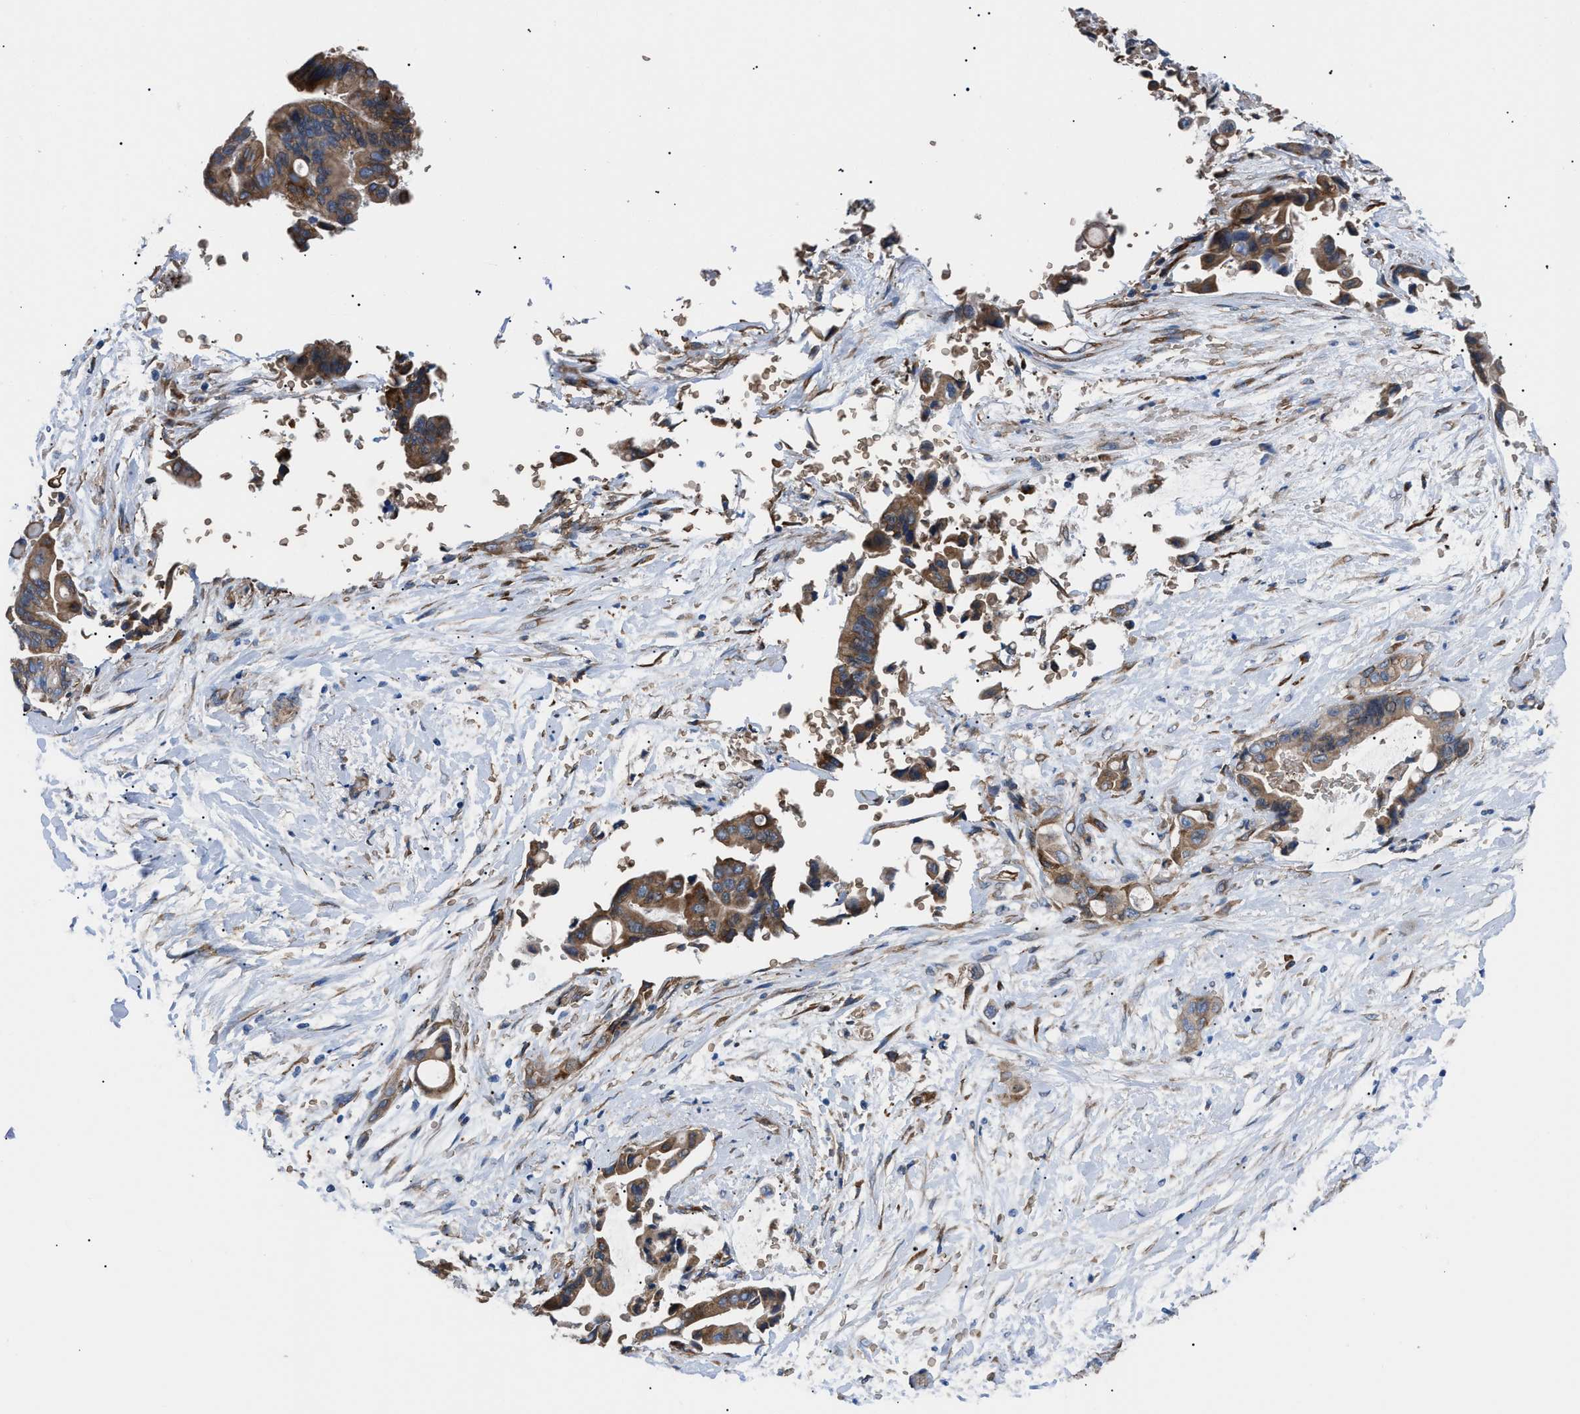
{"staining": {"intensity": "moderate", "quantity": ">75%", "location": "cytoplasmic/membranous"}, "tissue": "liver cancer", "cell_type": "Tumor cells", "image_type": "cancer", "snomed": [{"axis": "morphology", "description": "Cholangiocarcinoma"}, {"axis": "topography", "description": "Liver"}], "caption": "About >75% of tumor cells in liver cancer (cholangiocarcinoma) demonstrate moderate cytoplasmic/membranous protein staining as visualized by brown immunohistochemical staining.", "gene": "MYO10", "patient": {"sex": "female", "age": 61}}